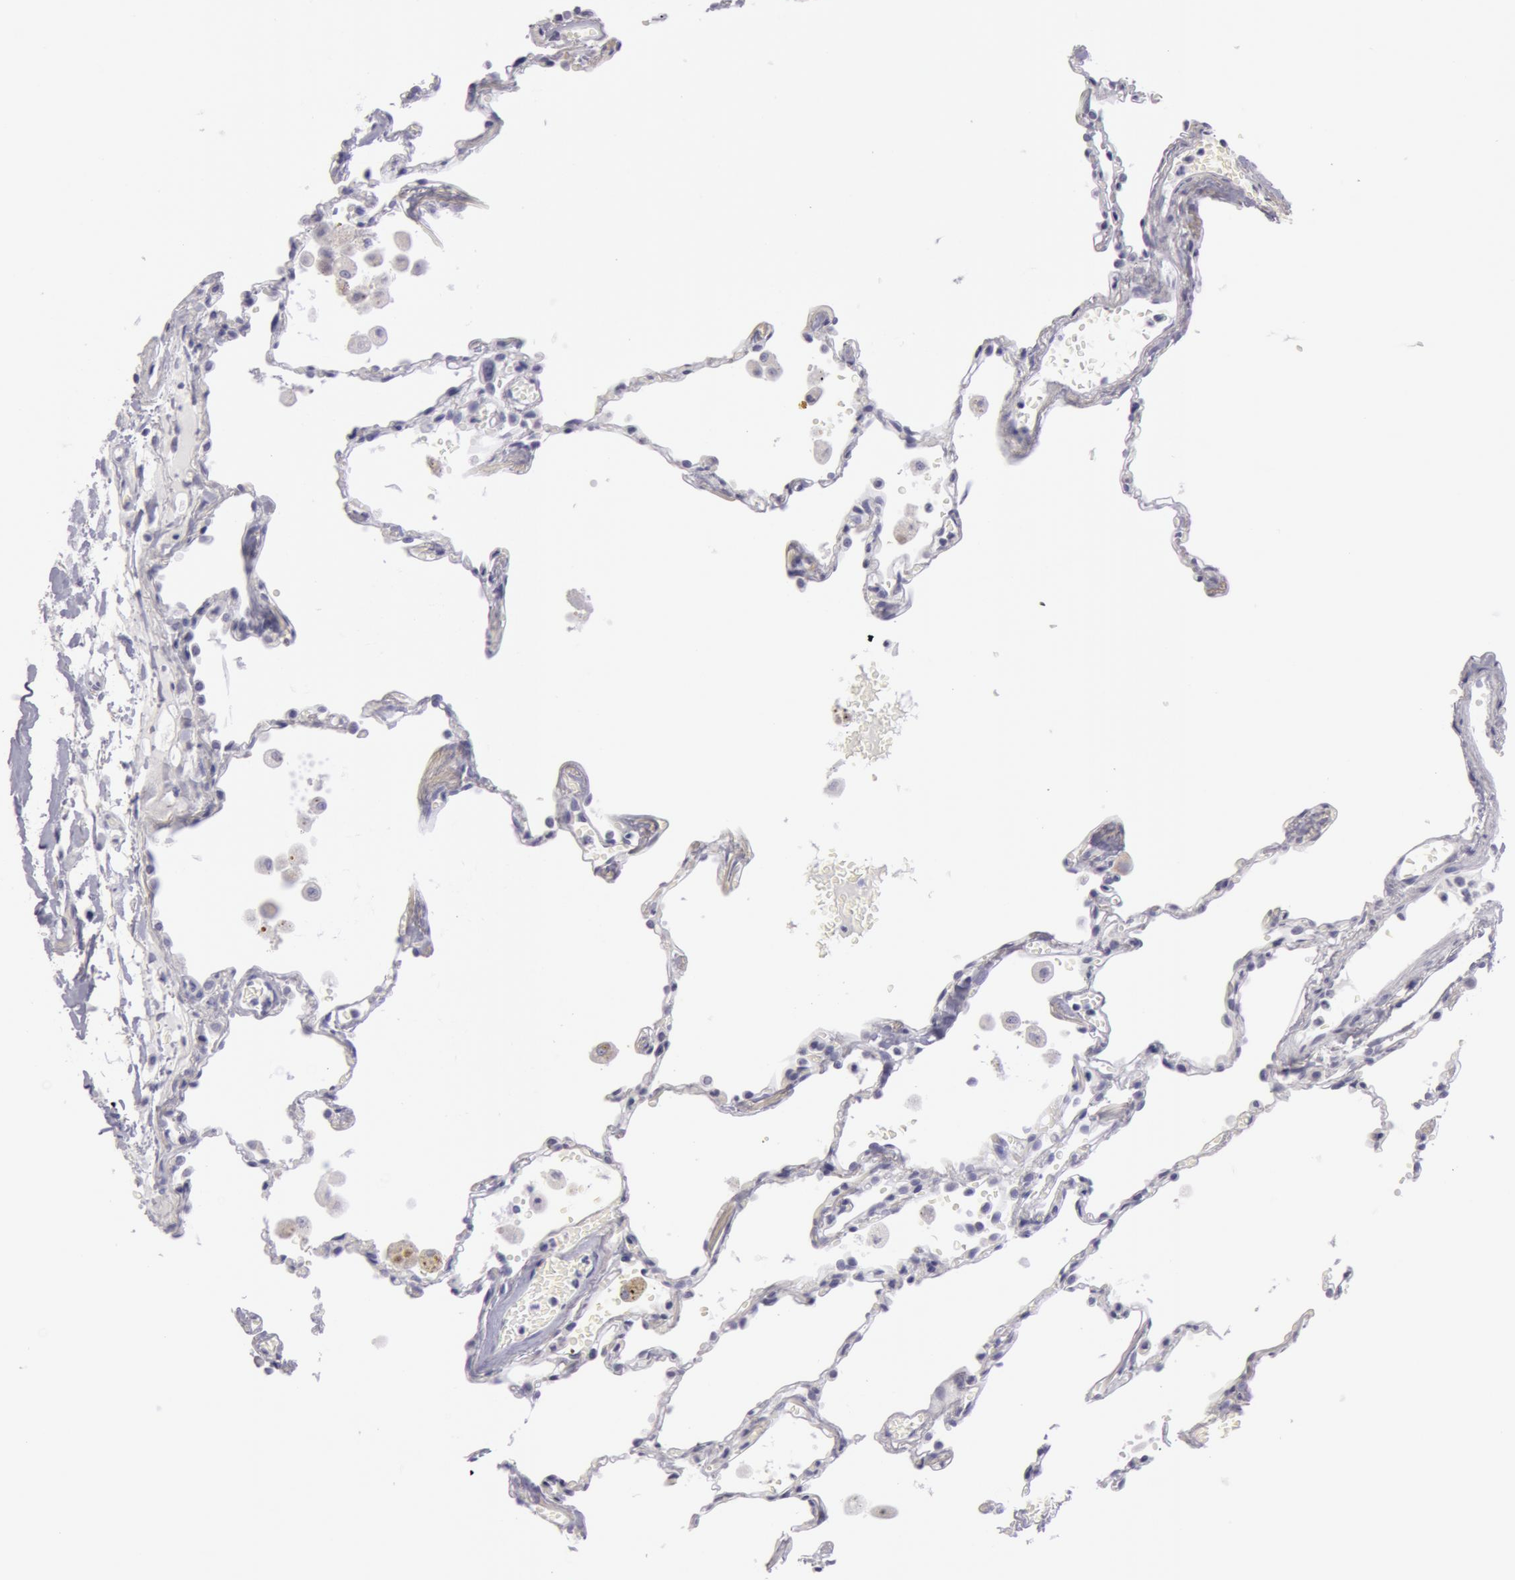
{"staining": {"intensity": "negative", "quantity": "none", "location": "none"}, "tissue": "lung", "cell_type": "Alveolar cells", "image_type": "normal", "snomed": [{"axis": "morphology", "description": "Normal tissue, NOS"}, {"axis": "topography", "description": "Lung"}], "caption": "This is an immunohistochemistry photomicrograph of benign human lung. There is no positivity in alveolar cells.", "gene": "AMACR", "patient": {"sex": "male", "age": 71}}